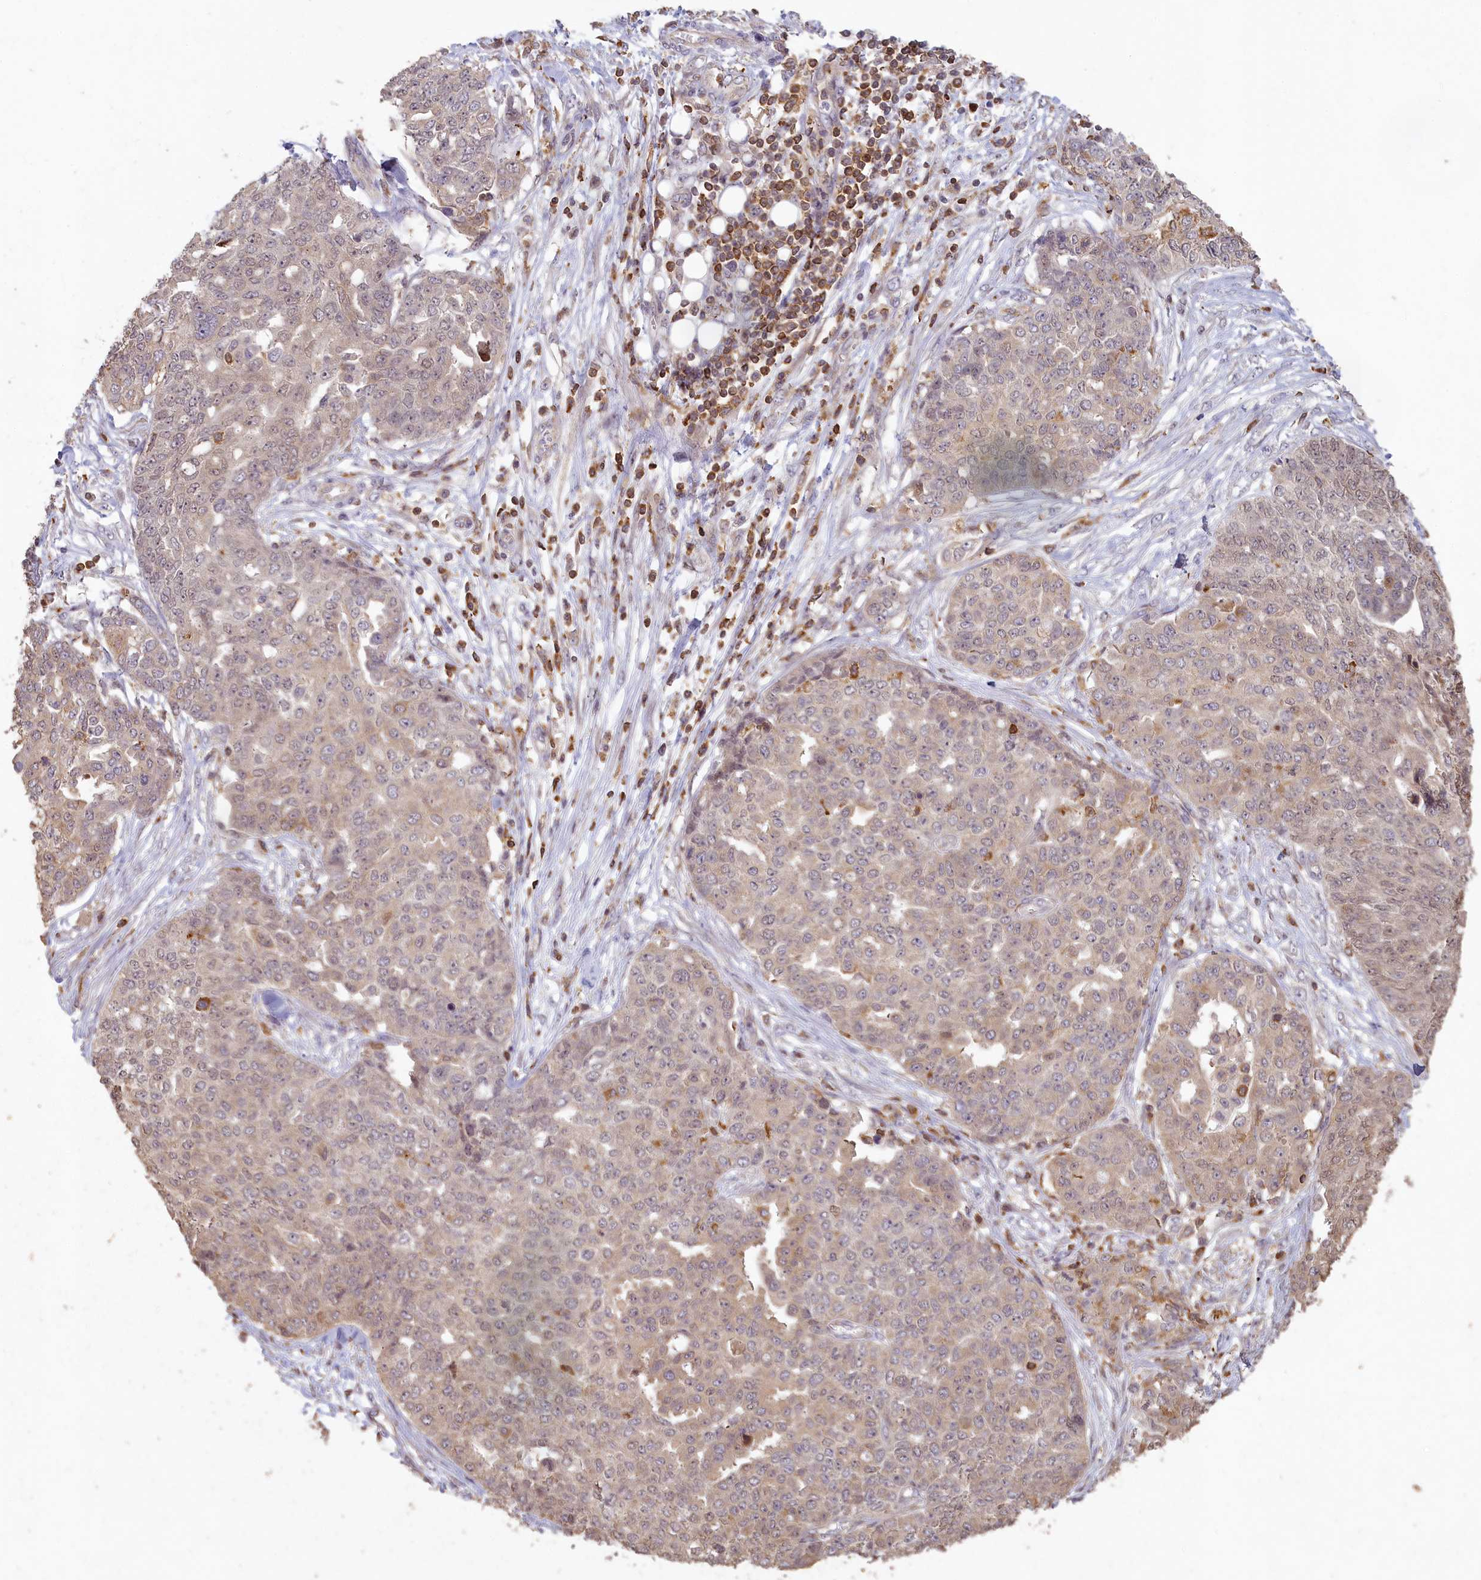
{"staining": {"intensity": "weak", "quantity": "25%-75%", "location": "cytoplasmic/membranous"}, "tissue": "ovarian cancer", "cell_type": "Tumor cells", "image_type": "cancer", "snomed": [{"axis": "morphology", "description": "Cystadenocarcinoma, serous, NOS"}, {"axis": "topography", "description": "Soft tissue"}, {"axis": "topography", "description": "Ovary"}], "caption": "Immunohistochemistry staining of ovarian cancer (serous cystadenocarcinoma), which shows low levels of weak cytoplasmic/membranous staining in approximately 25%-75% of tumor cells indicating weak cytoplasmic/membranous protein positivity. The staining was performed using DAB (3,3'-diaminobenzidine) (brown) for protein detection and nuclei were counterstained in hematoxylin (blue).", "gene": "MADD", "patient": {"sex": "female", "age": 57}}